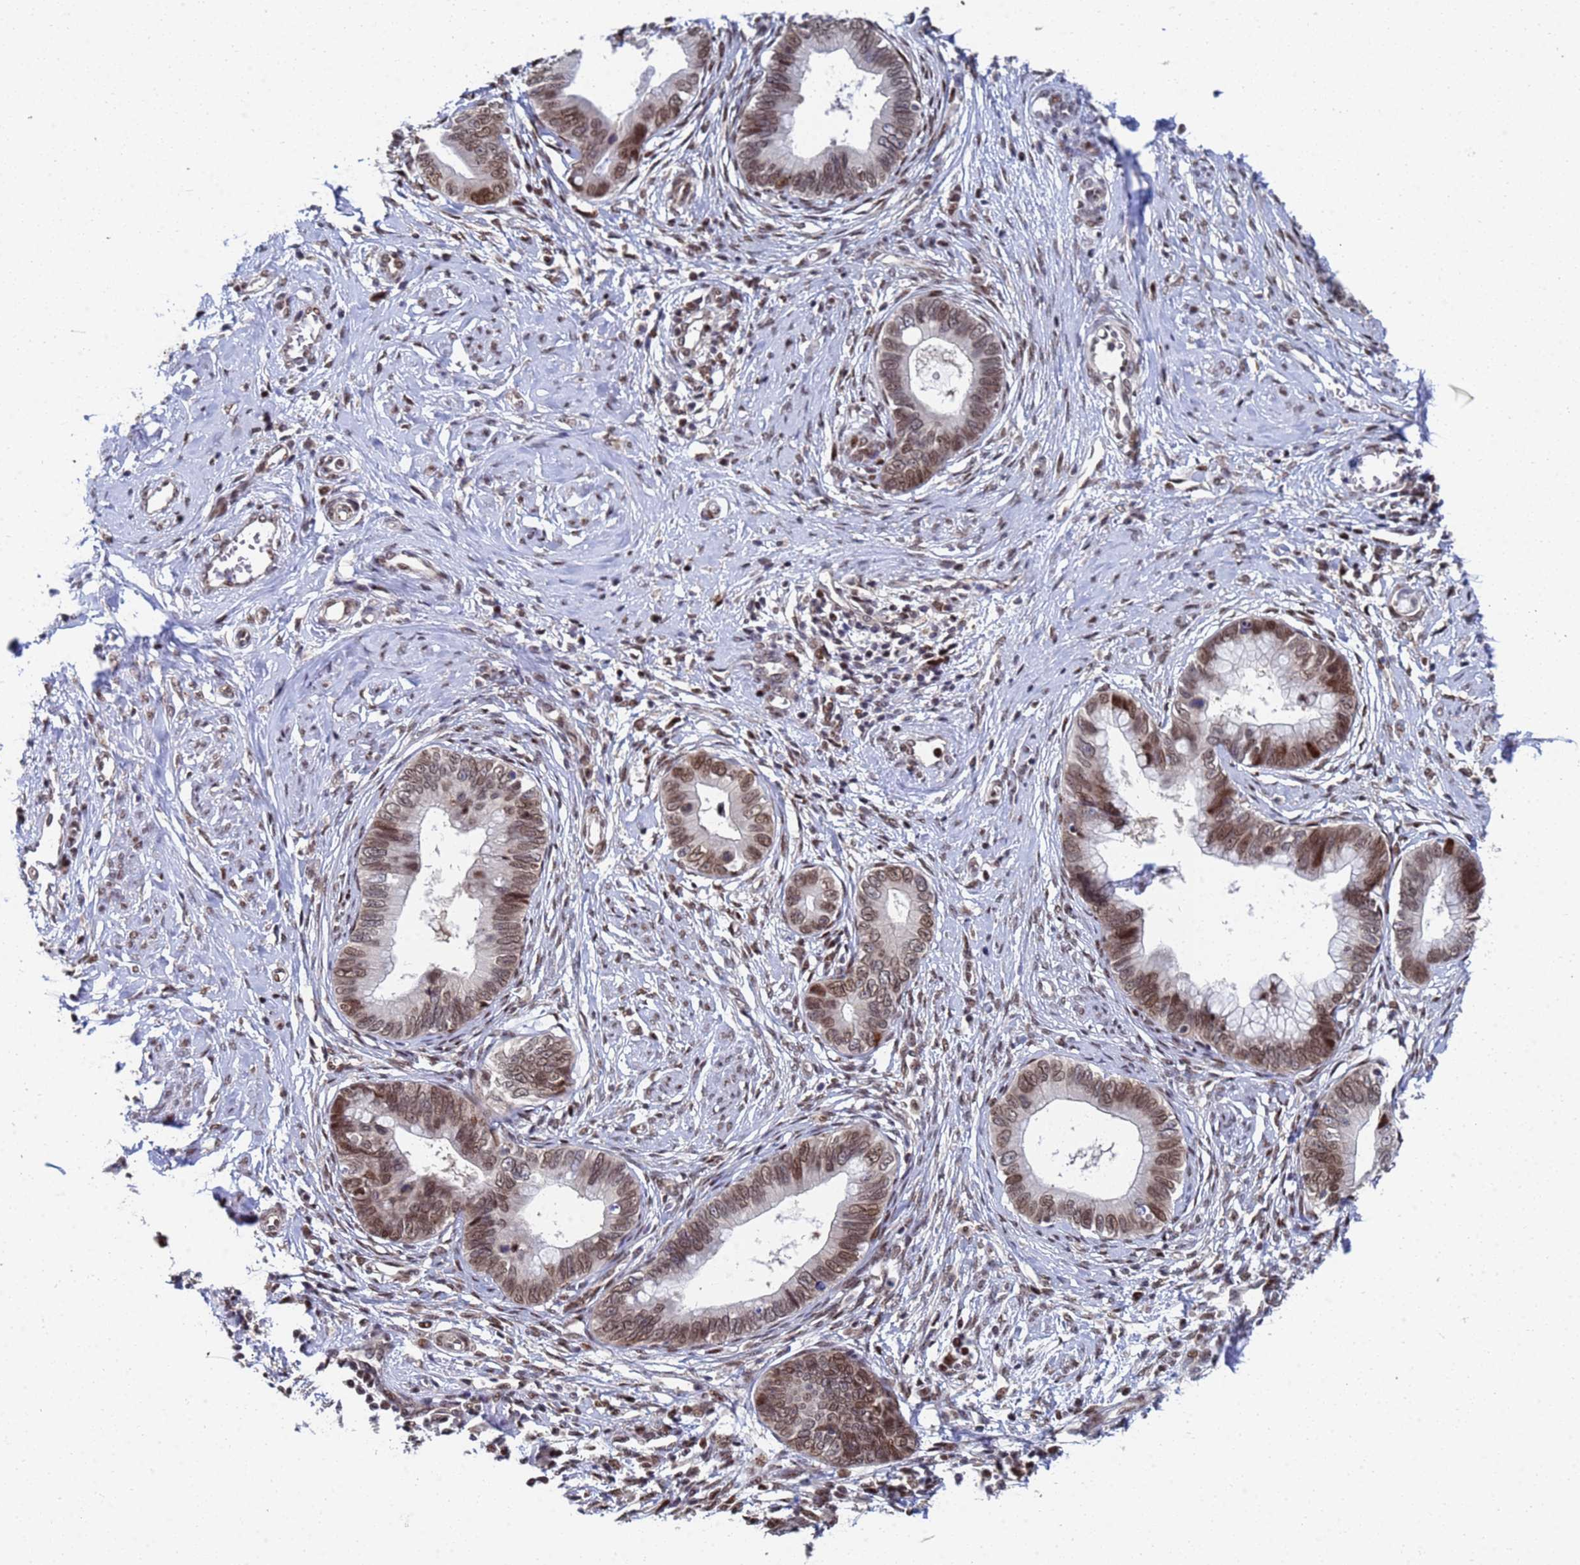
{"staining": {"intensity": "moderate", "quantity": ">75%", "location": "nuclear"}, "tissue": "cervical cancer", "cell_type": "Tumor cells", "image_type": "cancer", "snomed": [{"axis": "morphology", "description": "Adenocarcinoma, NOS"}, {"axis": "topography", "description": "Cervix"}], "caption": "Cervical cancer tissue displays moderate nuclear expression in approximately >75% of tumor cells", "gene": "AP5Z1", "patient": {"sex": "female", "age": 44}}